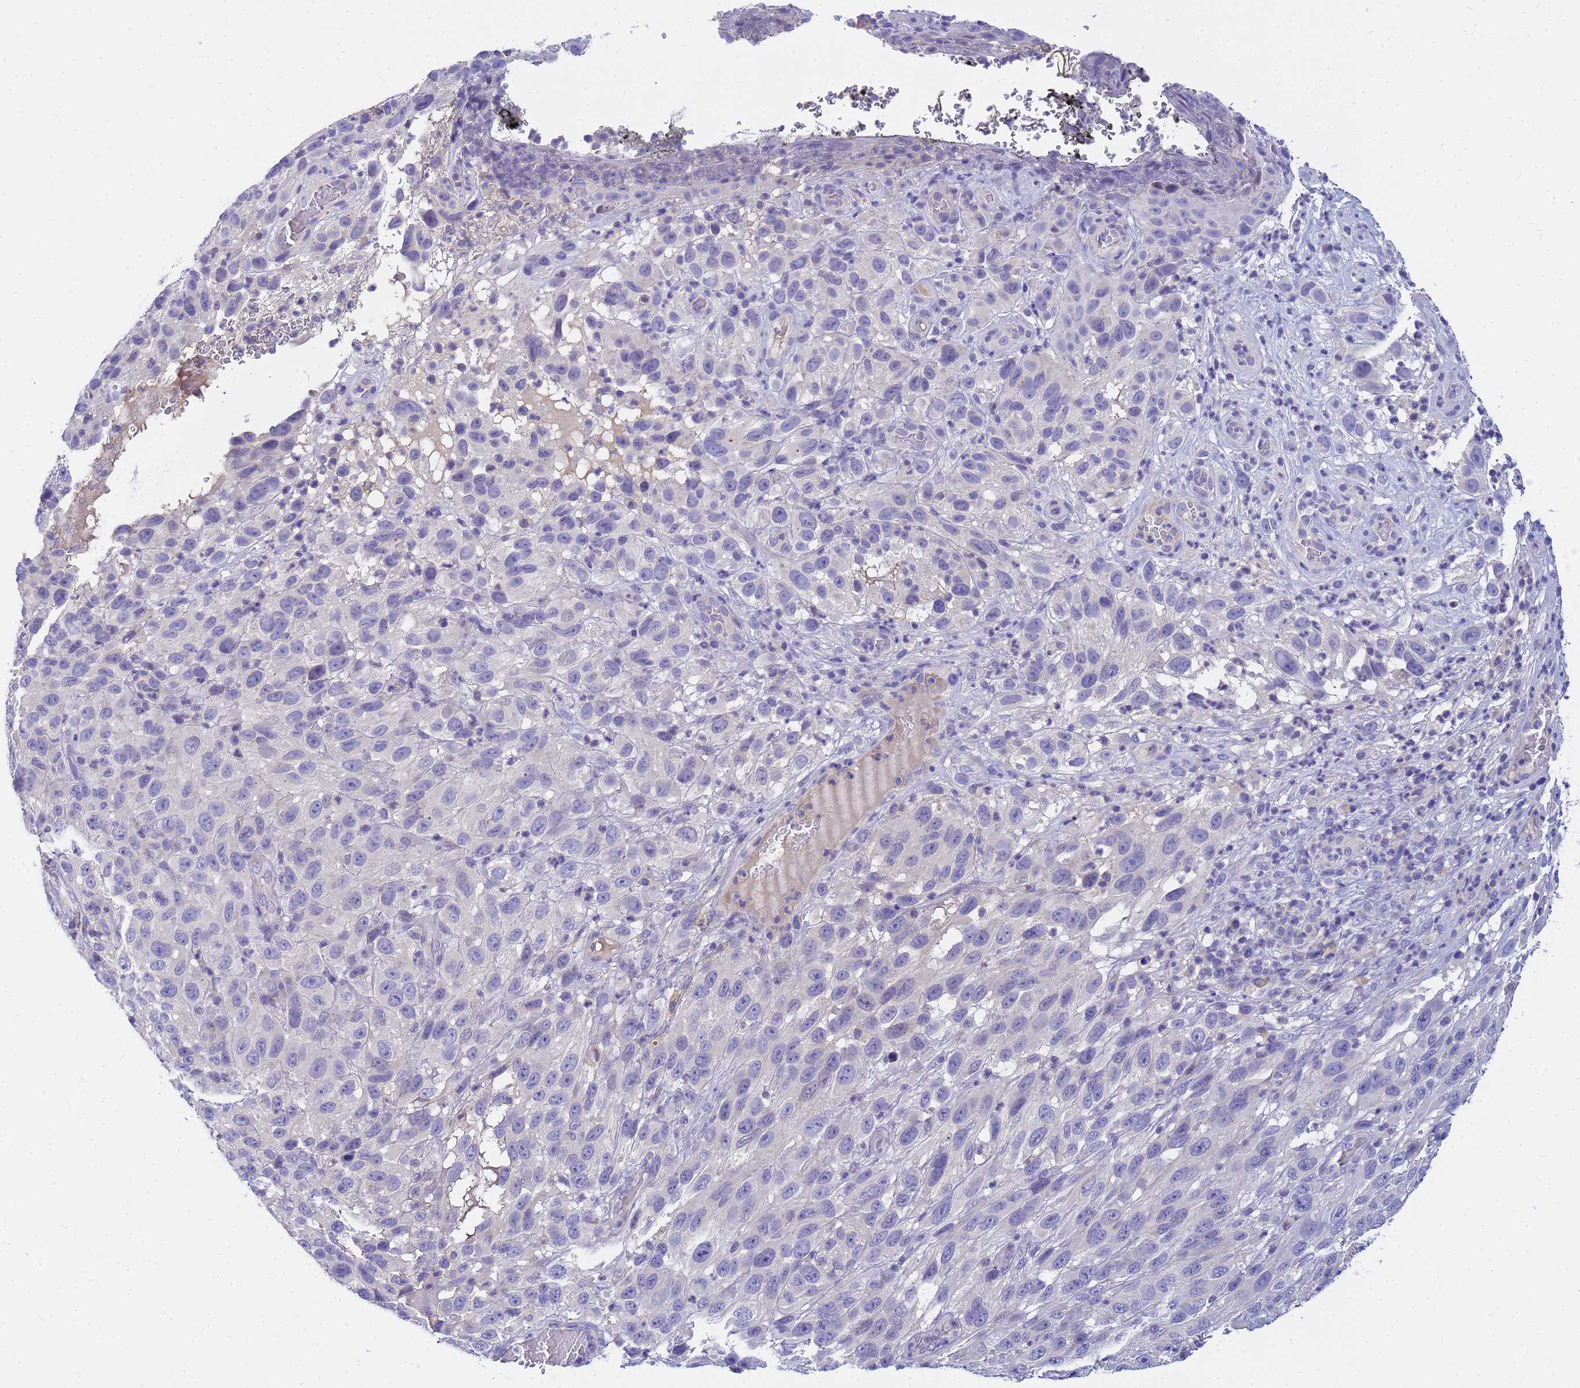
{"staining": {"intensity": "negative", "quantity": "none", "location": "none"}, "tissue": "melanoma", "cell_type": "Tumor cells", "image_type": "cancer", "snomed": [{"axis": "morphology", "description": "Malignant melanoma, NOS"}, {"axis": "topography", "description": "Skin"}], "caption": "Immunohistochemistry (IHC) of melanoma shows no expression in tumor cells.", "gene": "DPRX", "patient": {"sex": "female", "age": 96}}